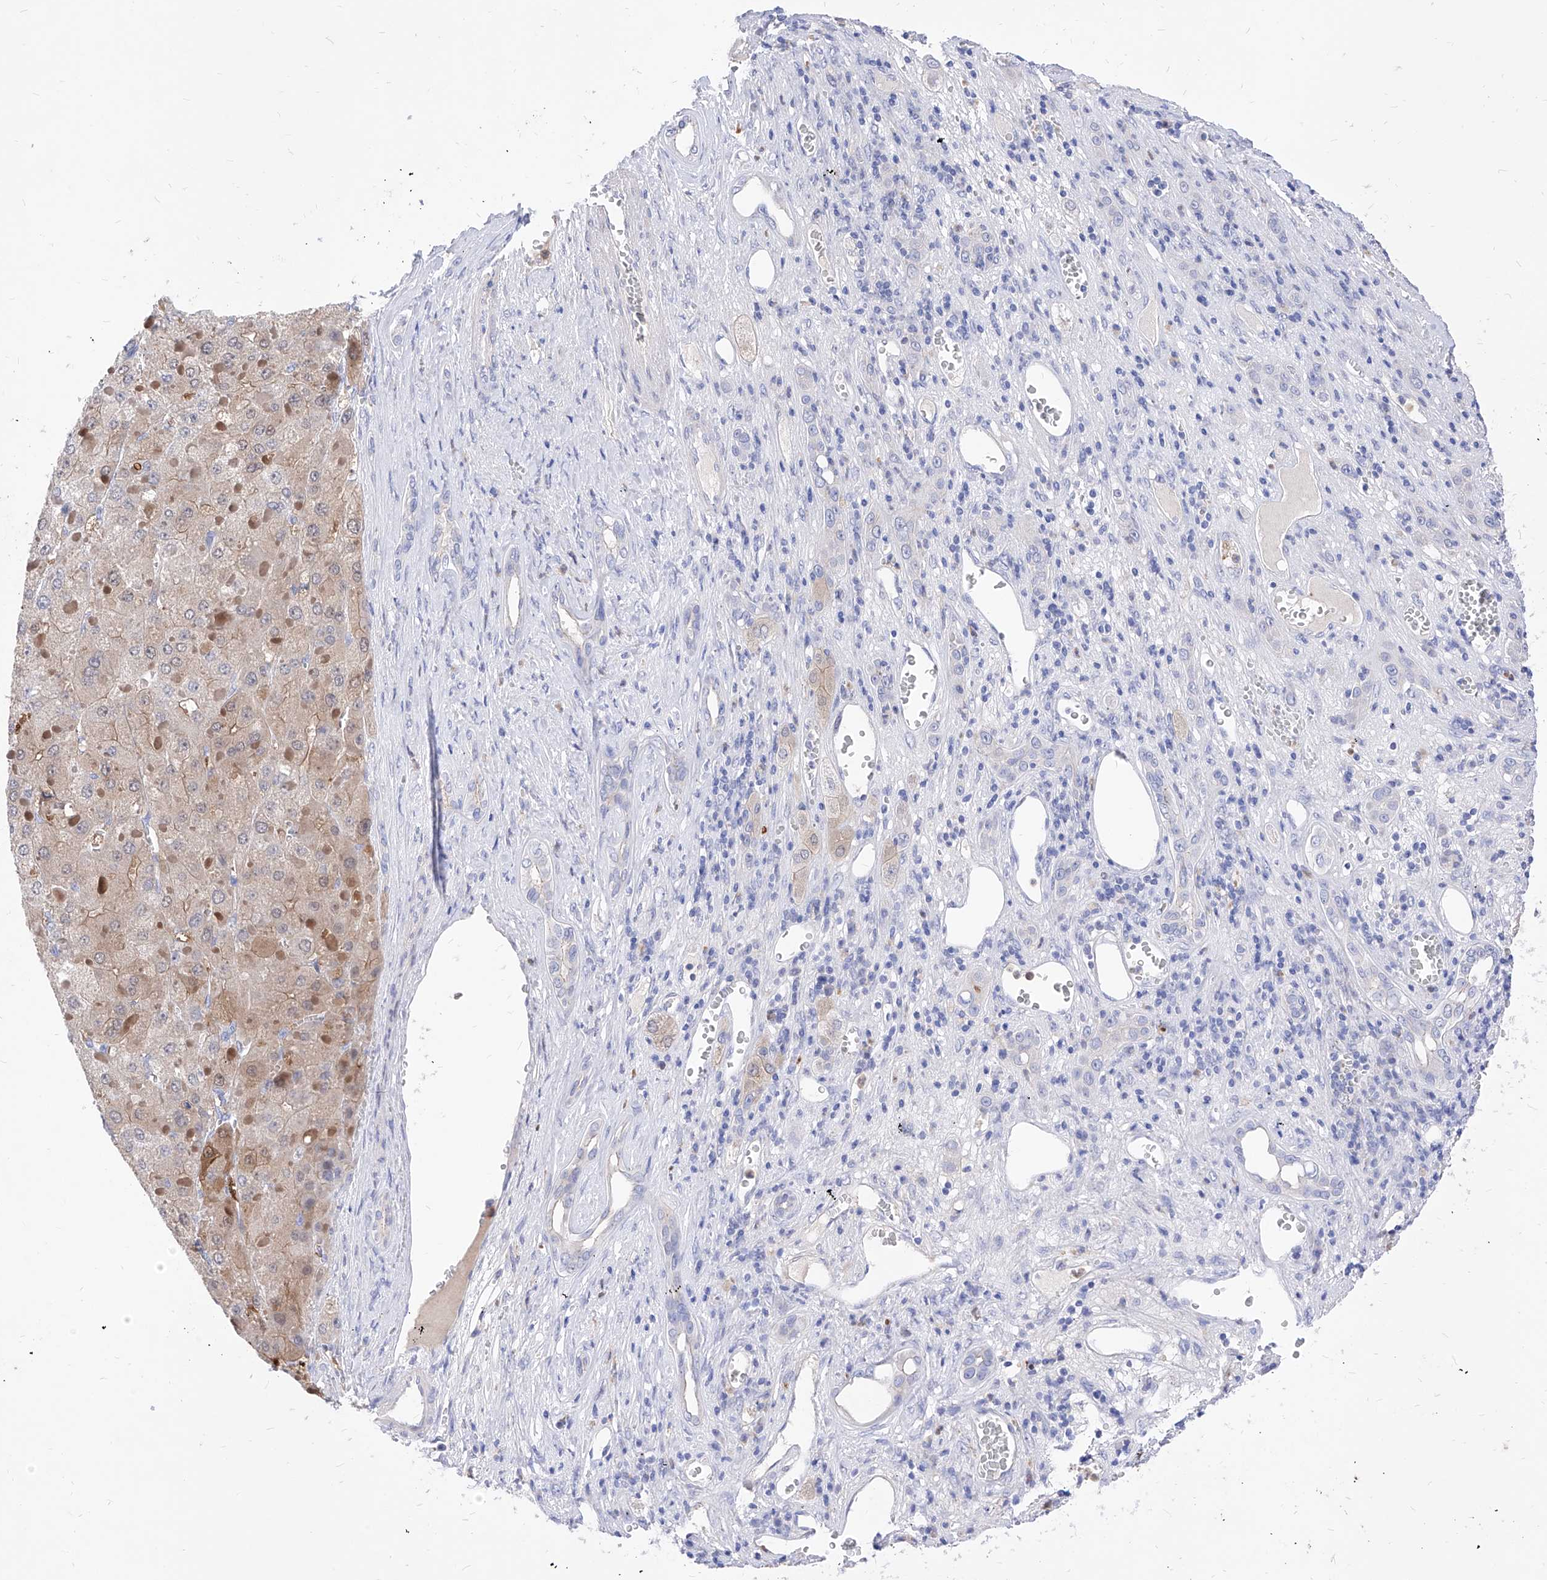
{"staining": {"intensity": "weak", "quantity": "<25%", "location": "cytoplasmic/membranous"}, "tissue": "liver cancer", "cell_type": "Tumor cells", "image_type": "cancer", "snomed": [{"axis": "morphology", "description": "Carcinoma, Hepatocellular, NOS"}, {"axis": "topography", "description": "Liver"}], "caption": "The immunohistochemistry micrograph has no significant expression in tumor cells of hepatocellular carcinoma (liver) tissue.", "gene": "VAX1", "patient": {"sex": "female", "age": 73}}